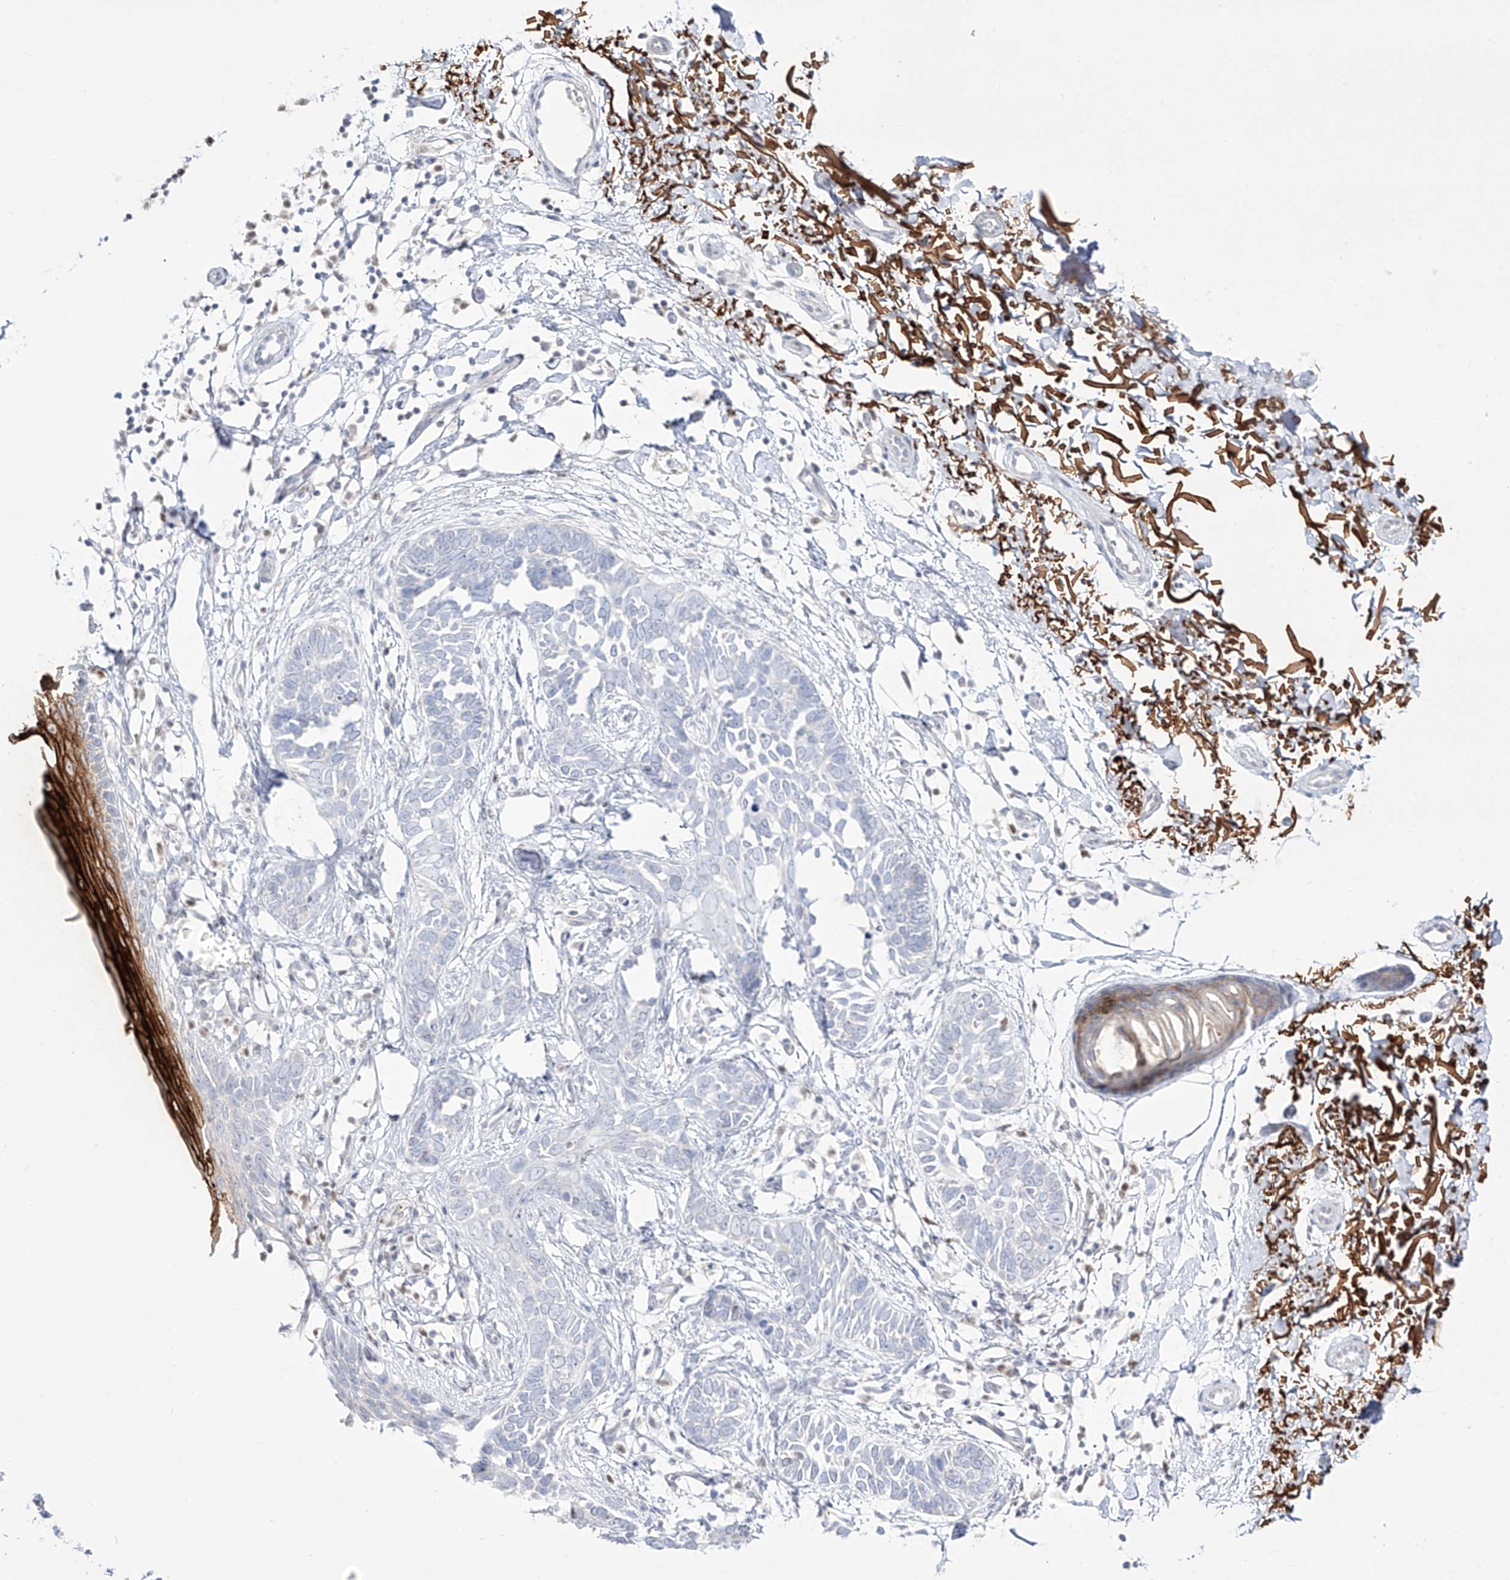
{"staining": {"intensity": "negative", "quantity": "none", "location": "none"}, "tissue": "skin cancer", "cell_type": "Tumor cells", "image_type": "cancer", "snomed": [{"axis": "morphology", "description": "Normal tissue, NOS"}, {"axis": "morphology", "description": "Basal cell carcinoma"}, {"axis": "topography", "description": "Skin"}], "caption": "Photomicrograph shows no significant protein positivity in tumor cells of basal cell carcinoma (skin).", "gene": "DMKN", "patient": {"sex": "male", "age": 77}}